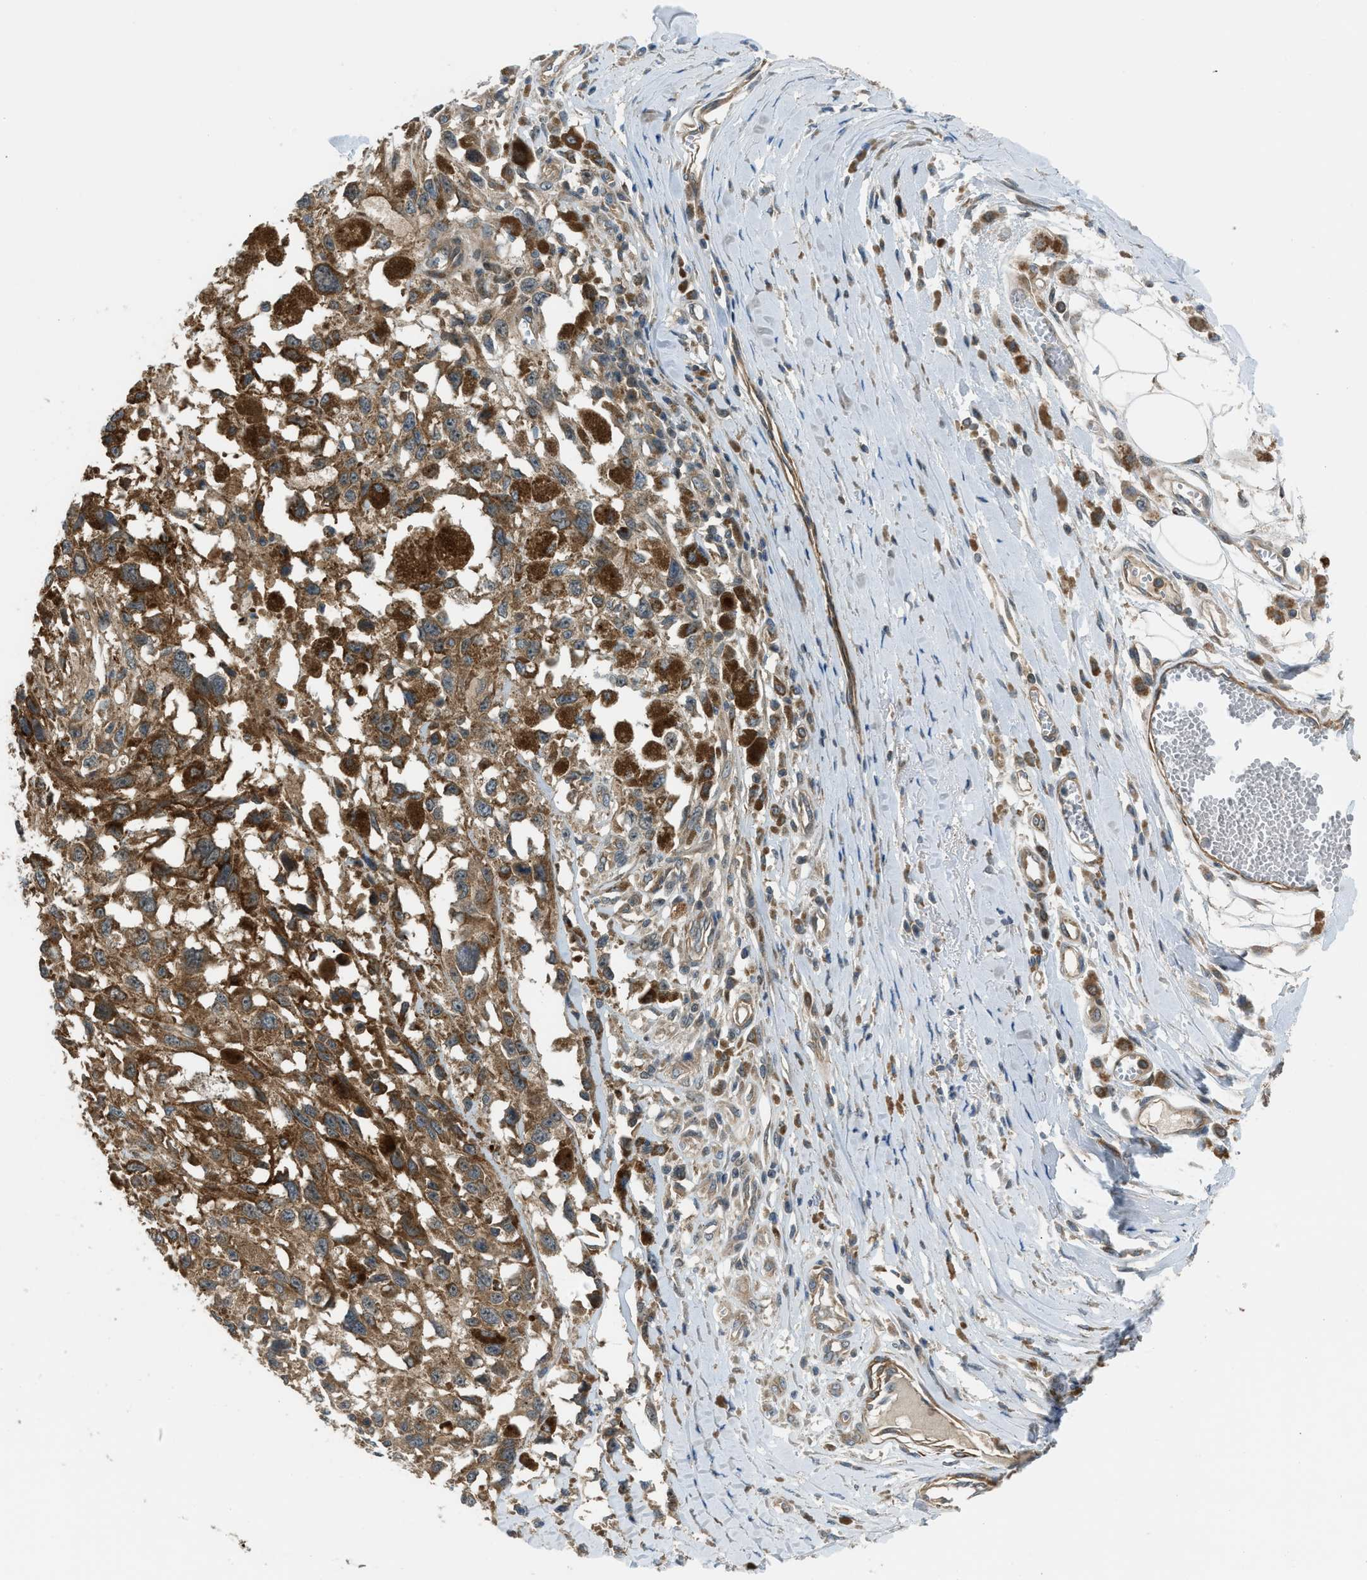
{"staining": {"intensity": "moderate", "quantity": ">75%", "location": "cytoplasmic/membranous"}, "tissue": "melanoma", "cell_type": "Tumor cells", "image_type": "cancer", "snomed": [{"axis": "morphology", "description": "Malignant melanoma, Metastatic site"}, {"axis": "topography", "description": "Lymph node"}], "caption": "A histopathology image of human malignant melanoma (metastatic site) stained for a protein demonstrates moderate cytoplasmic/membranous brown staining in tumor cells.", "gene": "SESN2", "patient": {"sex": "male", "age": 59}}